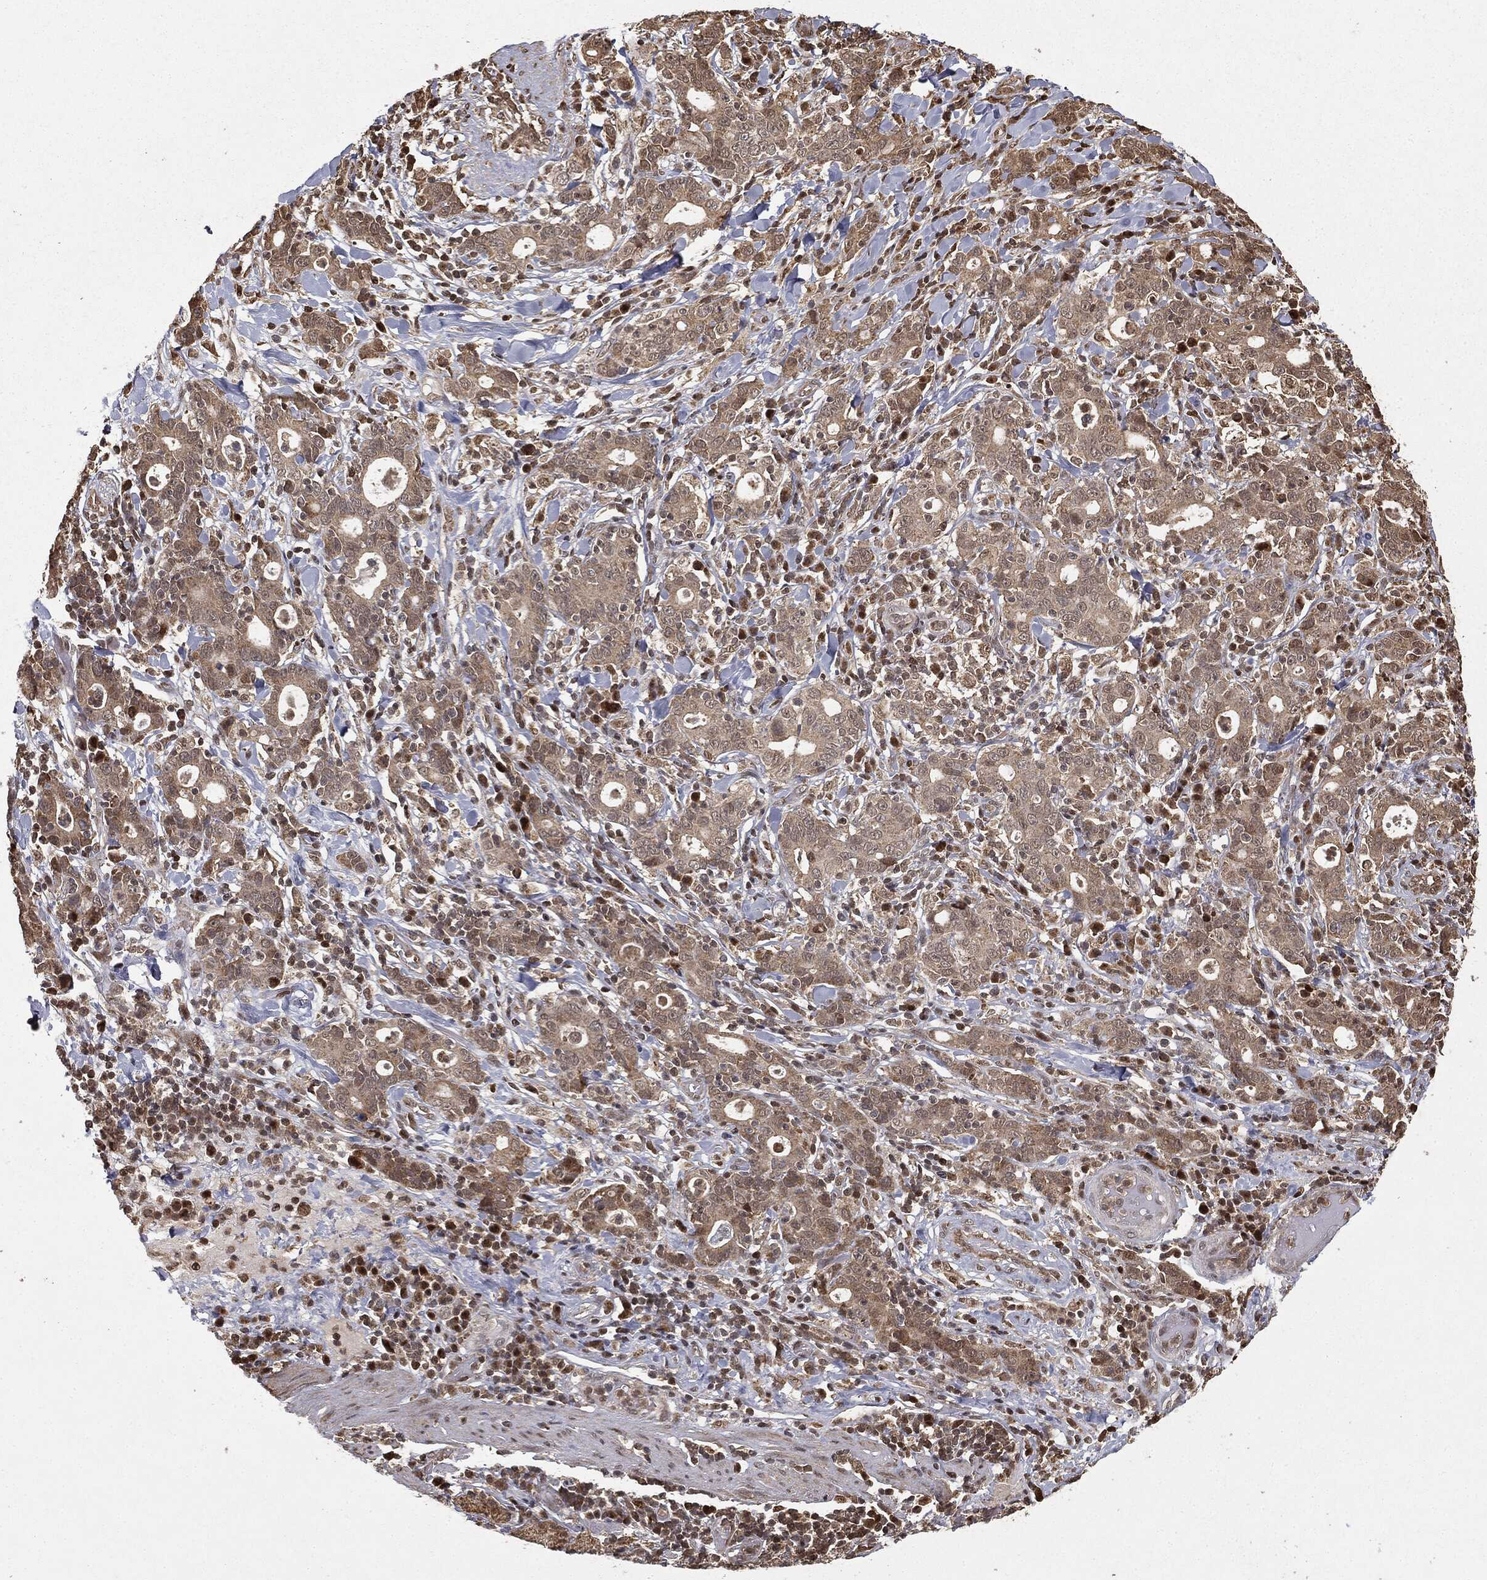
{"staining": {"intensity": "moderate", "quantity": "25%-75%", "location": "cytoplasmic/membranous"}, "tissue": "stomach cancer", "cell_type": "Tumor cells", "image_type": "cancer", "snomed": [{"axis": "morphology", "description": "Adenocarcinoma, NOS"}, {"axis": "topography", "description": "Stomach"}], "caption": "The micrograph displays a brown stain indicating the presence of a protein in the cytoplasmic/membranous of tumor cells in stomach adenocarcinoma.", "gene": "ZNHIT6", "patient": {"sex": "male", "age": 79}}